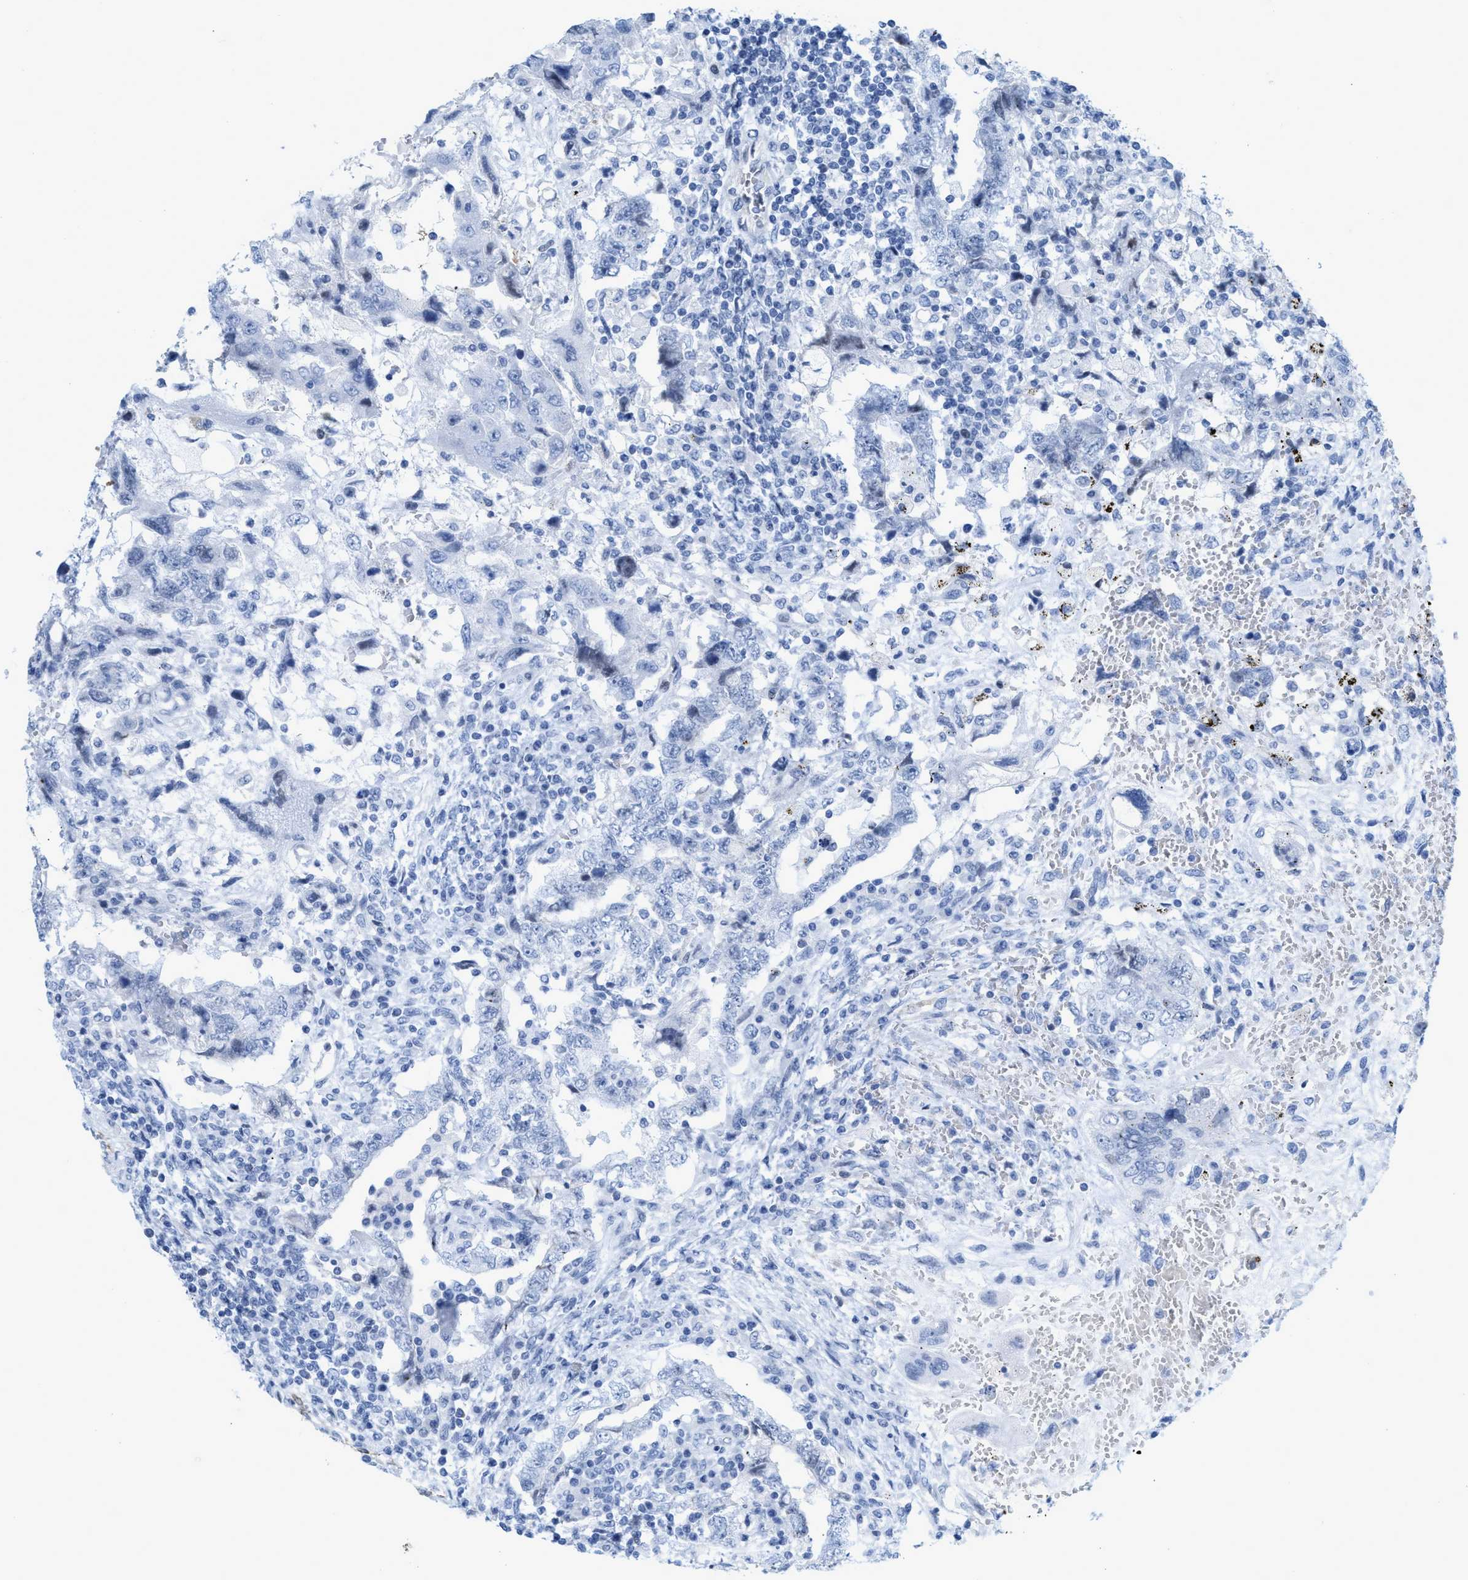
{"staining": {"intensity": "negative", "quantity": "none", "location": "none"}, "tissue": "testis cancer", "cell_type": "Tumor cells", "image_type": "cancer", "snomed": [{"axis": "morphology", "description": "Carcinoma, Embryonal, NOS"}, {"axis": "topography", "description": "Testis"}], "caption": "IHC of human testis cancer (embryonal carcinoma) shows no positivity in tumor cells.", "gene": "TAGLN", "patient": {"sex": "male", "age": 26}}